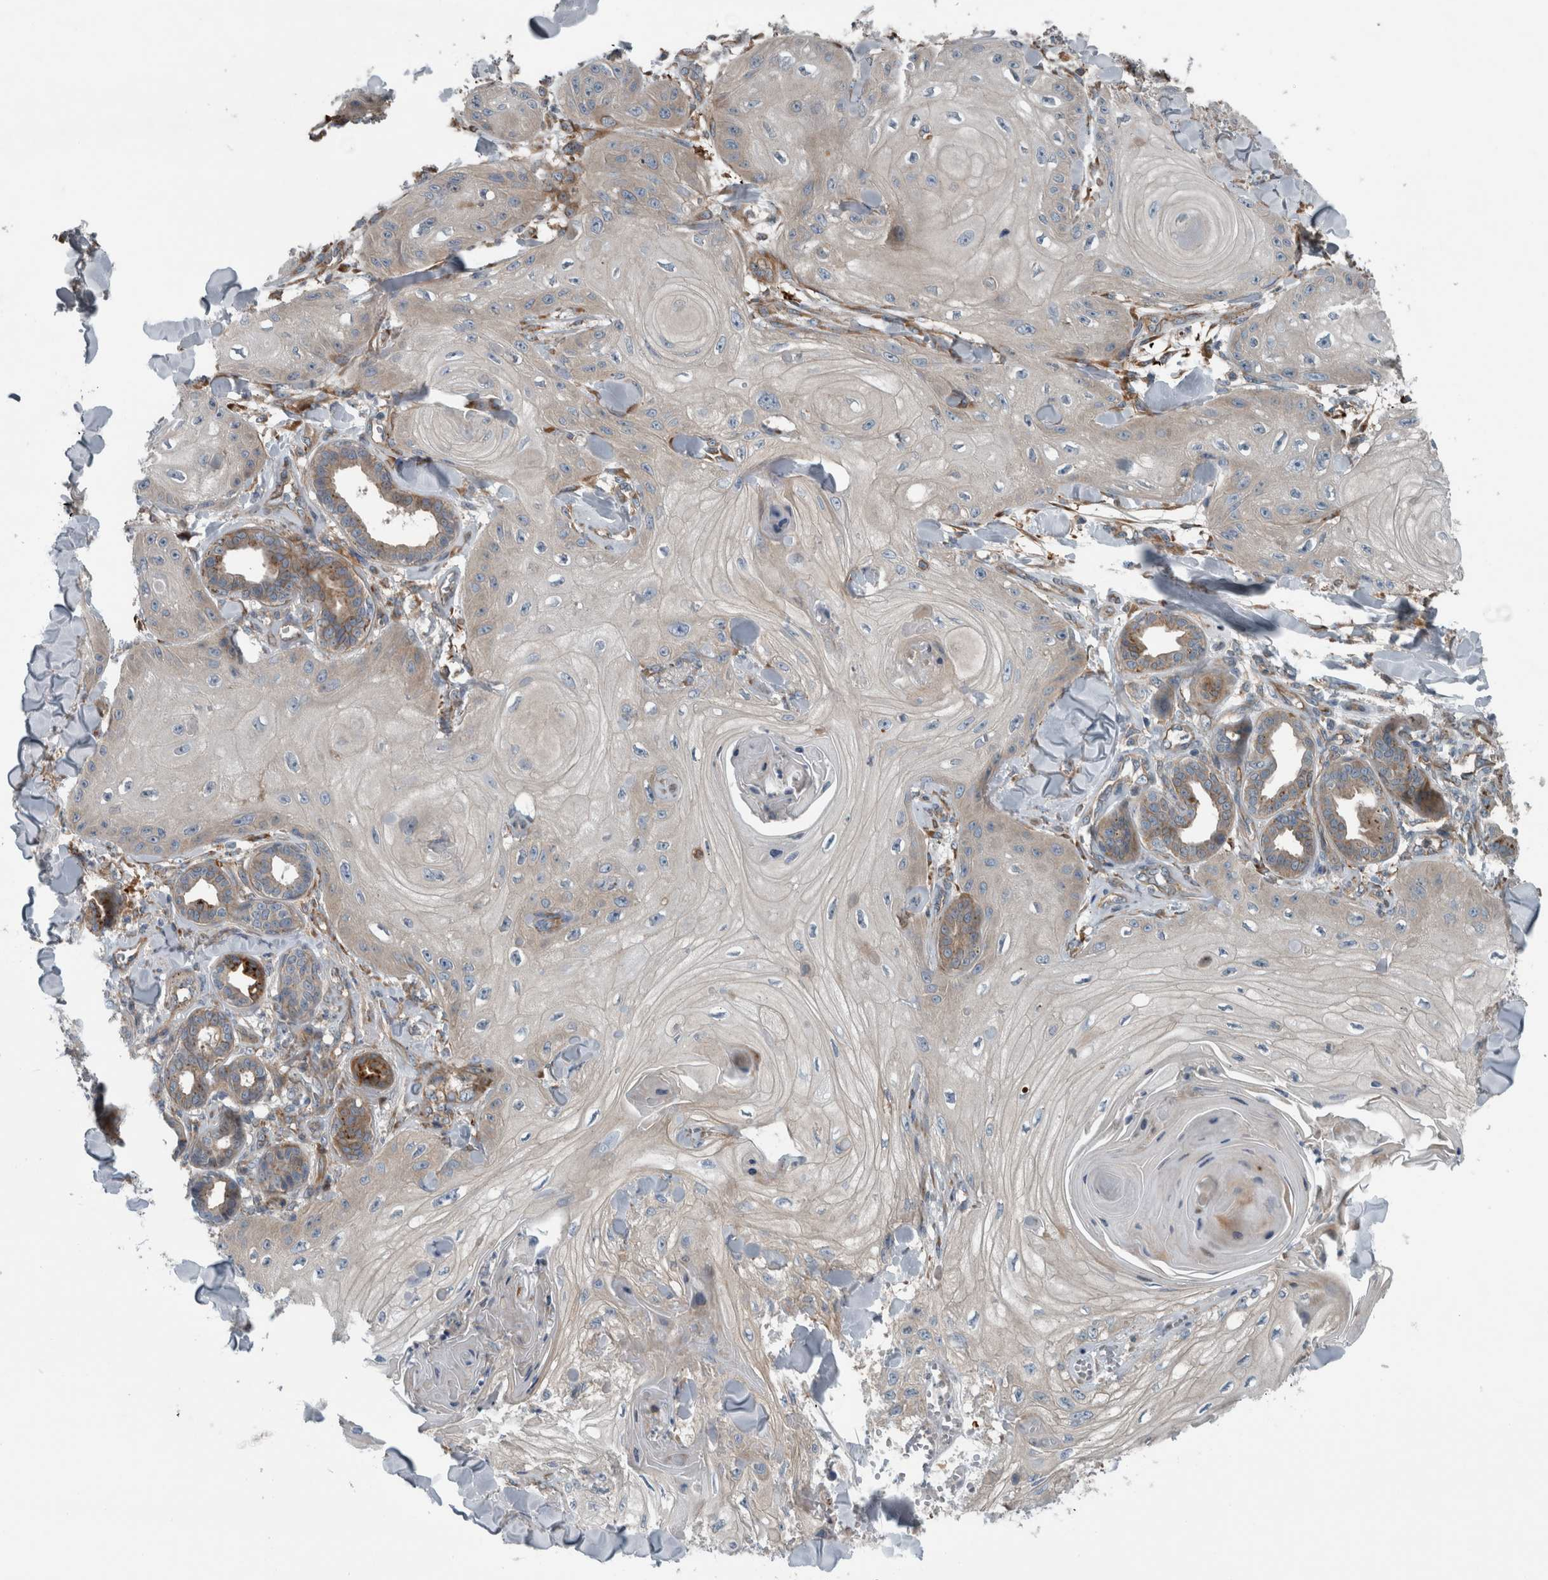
{"staining": {"intensity": "weak", "quantity": ">75%", "location": "cytoplasmic/membranous"}, "tissue": "skin cancer", "cell_type": "Tumor cells", "image_type": "cancer", "snomed": [{"axis": "morphology", "description": "Squamous cell carcinoma, NOS"}, {"axis": "topography", "description": "Skin"}], "caption": "An image of human skin squamous cell carcinoma stained for a protein demonstrates weak cytoplasmic/membranous brown staining in tumor cells.", "gene": "GLT8D2", "patient": {"sex": "male", "age": 74}}